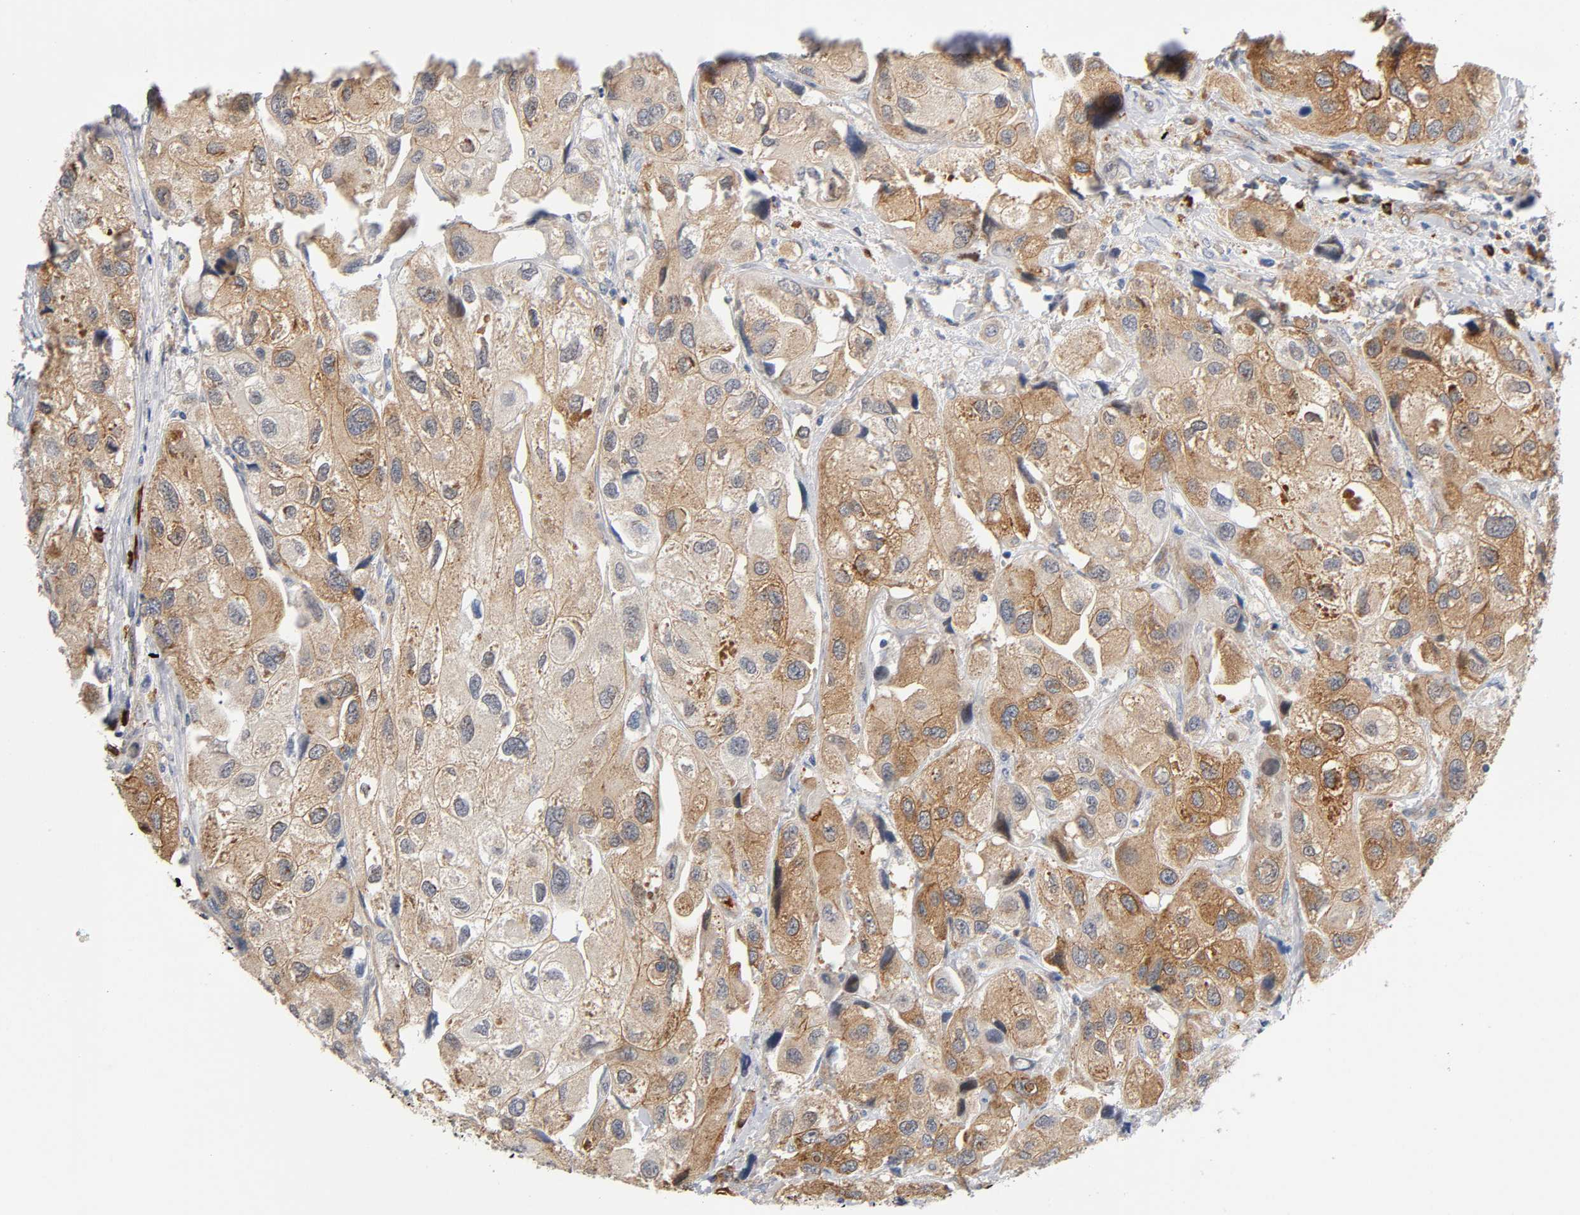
{"staining": {"intensity": "moderate", "quantity": ">75%", "location": "cytoplasmic/membranous"}, "tissue": "urothelial cancer", "cell_type": "Tumor cells", "image_type": "cancer", "snomed": [{"axis": "morphology", "description": "Urothelial carcinoma, High grade"}, {"axis": "topography", "description": "Urinary bladder"}], "caption": "DAB (3,3'-diaminobenzidine) immunohistochemical staining of high-grade urothelial carcinoma shows moderate cytoplasmic/membranous protein expression in approximately >75% of tumor cells. (IHC, brightfield microscopy, high magnification).", "gene": "CD2AP", "patient": {"sex": "female", "age": 64}}